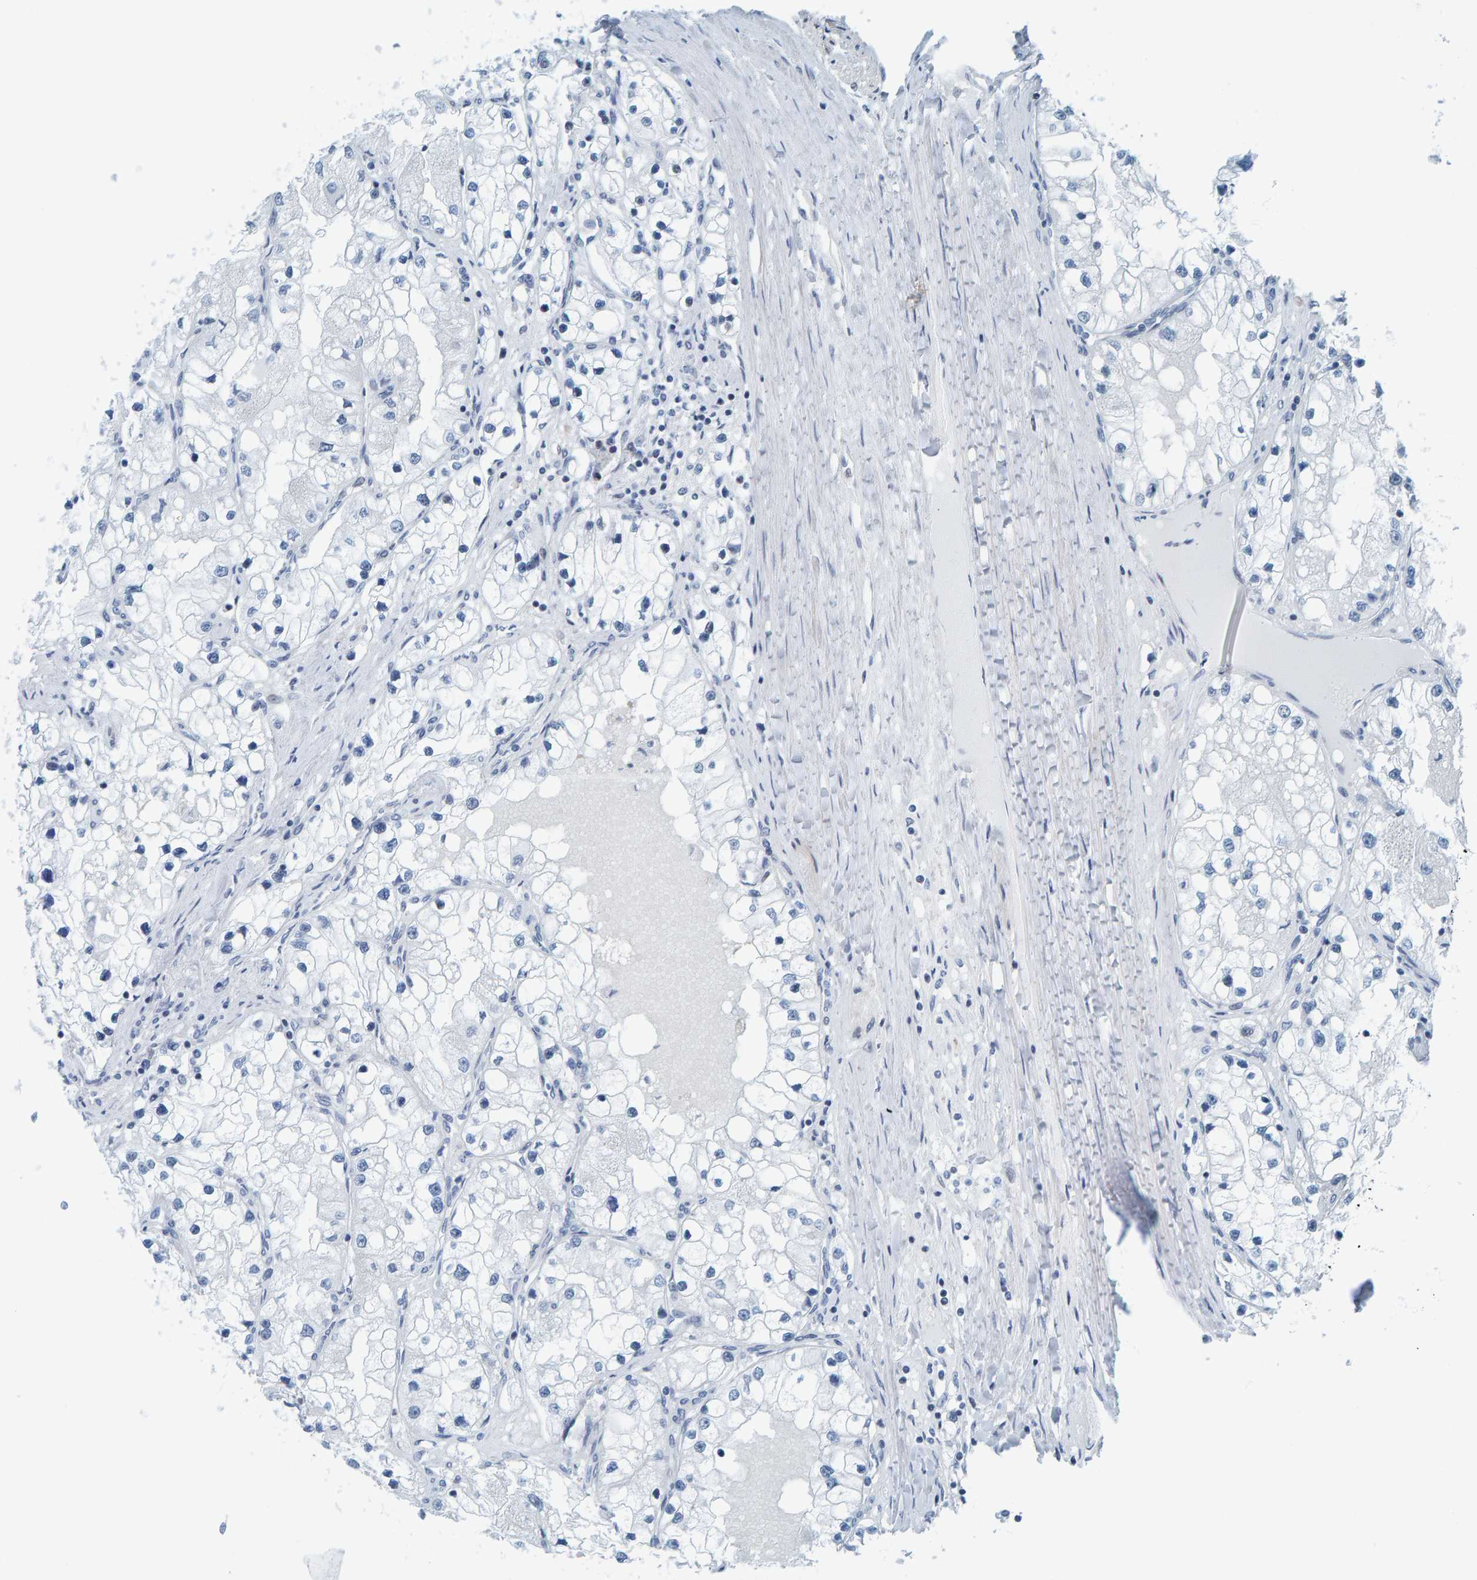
{"staining": {"intensity": "negative", "quantity": "none", "location": "none"}, "tissue": "renal cancer", "cell_type": "Tumor cells", "image_type": "cancer", "snomed": [{"axis": "morphology", "description": "Adenocarcinoma, NOS"}, {"axis": "topography", "description": "Kidney"}], "caption": "Protein analysis of renal cancer displays no significant staining in tumor cells.", "gene": "CNP", "patient": {"sex": "male", "age": 68}}